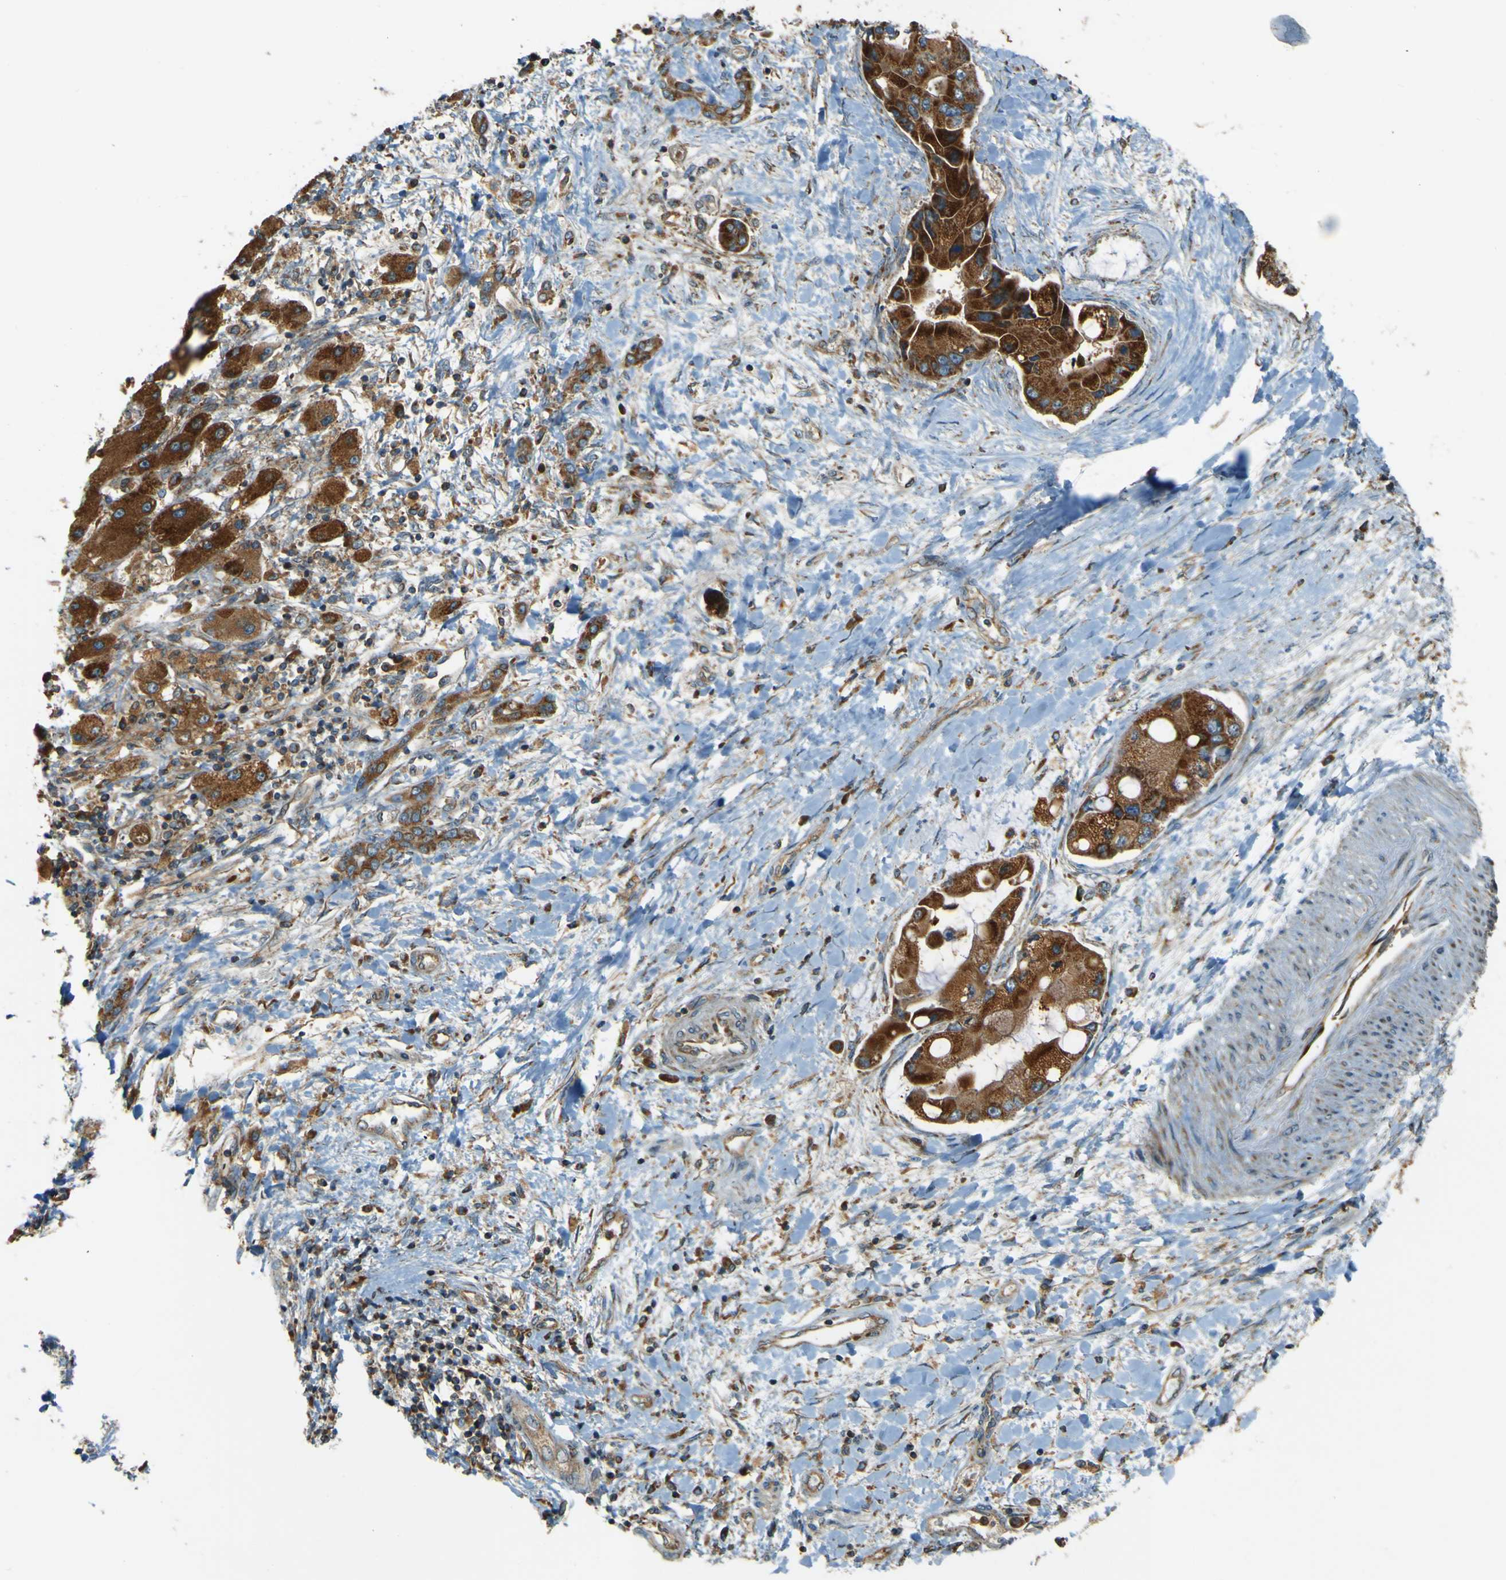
{"staining": {"intensity": "strong", "quantity": ">75%", "location": "cytoplasmic/membranous"}, "tissue": "liver cancer", "cell_type": "Tumor cells", "image_type": "cancer", "snomed": [{"axis": "morphology", "description": "Cholangiocarcinoma"}, {"axis": "topography", "description": "Liver"}], "caption": "A micrograph of cholangiocarcinoma (liver) stained for a protein reveals strong cytoplasmic/membranous brown staining in tumor cells.", "gene": "DNAJC5", "patient": {"sex": "male", "age": 50}}